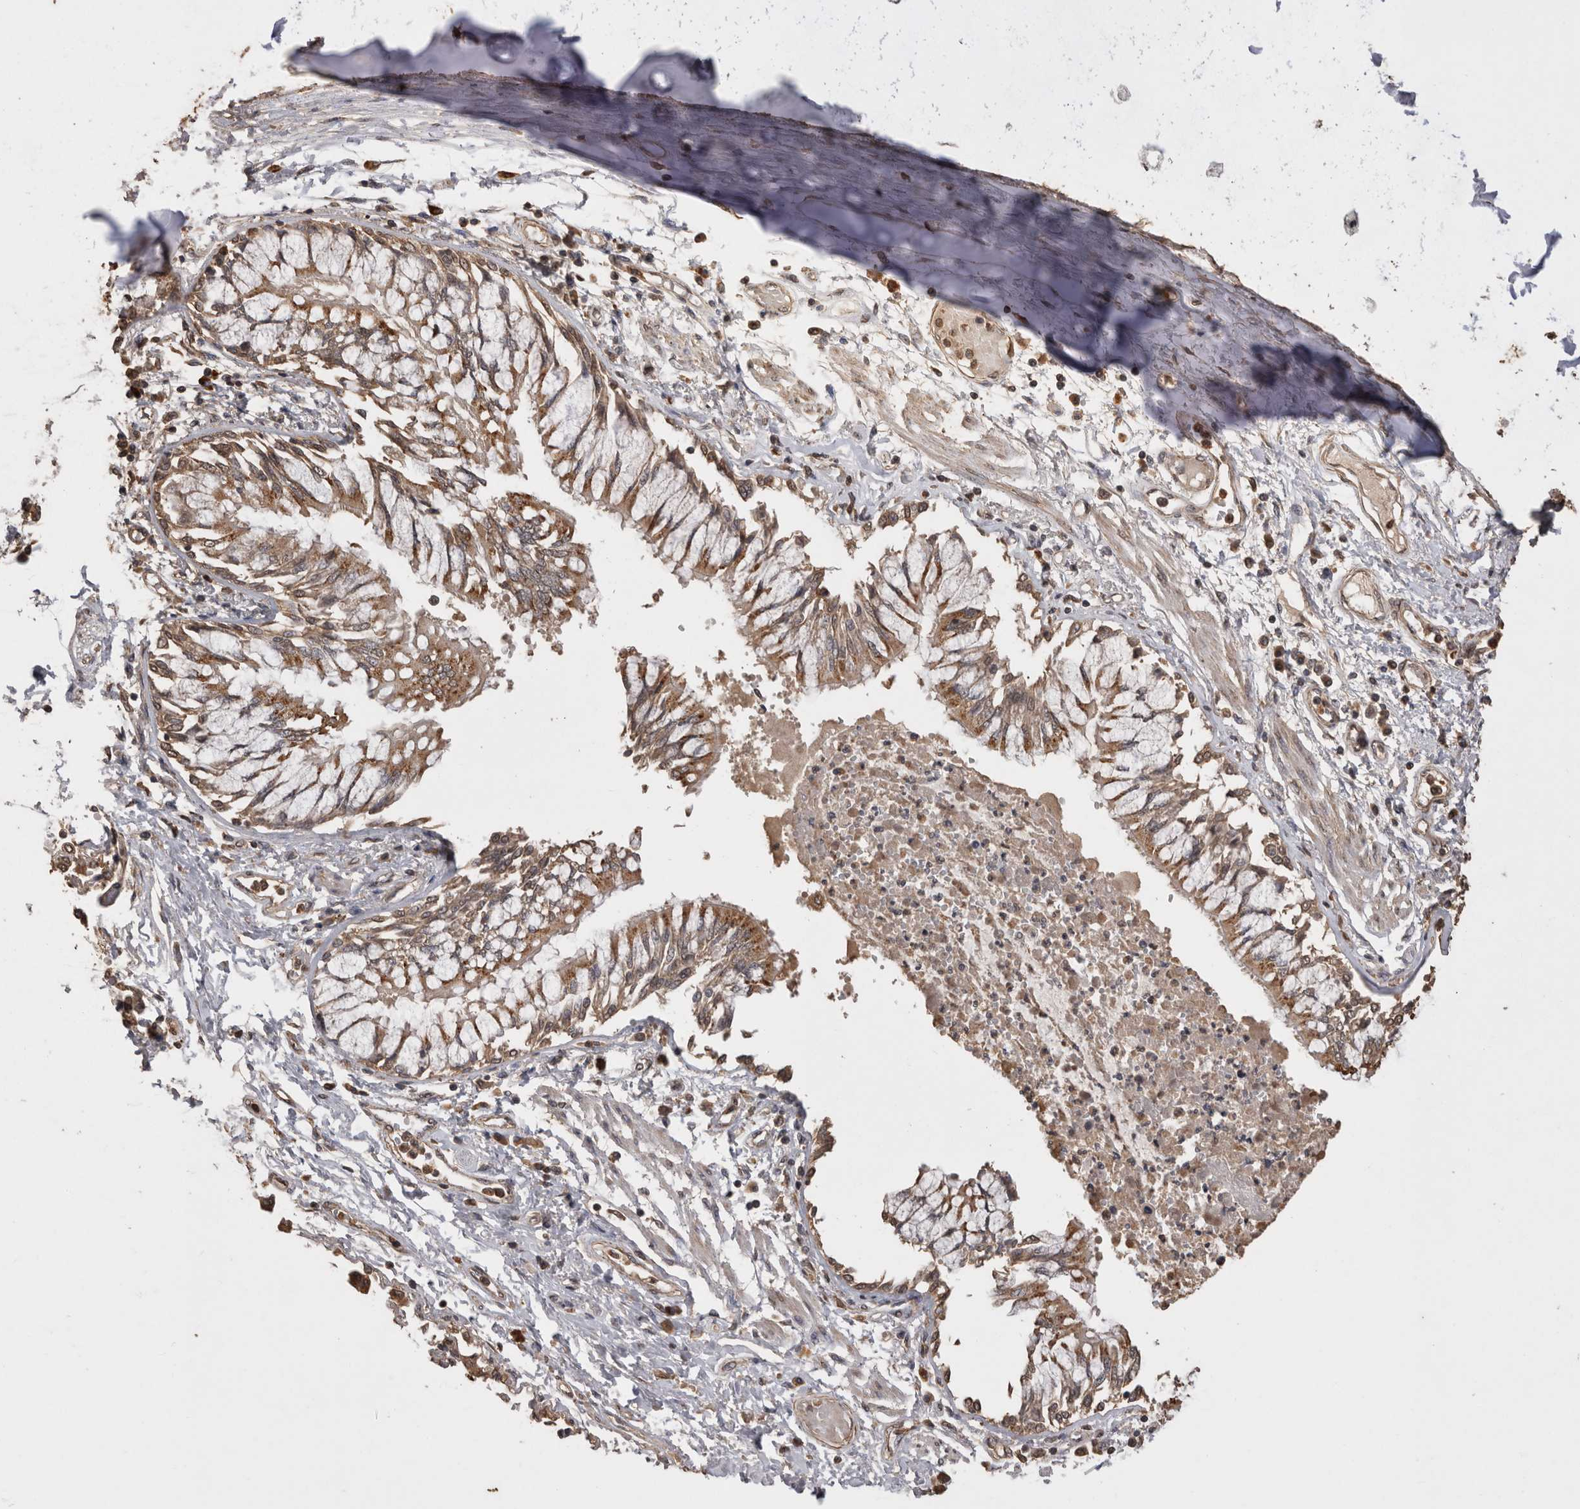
{"staining": {"intensity": "moderate", "quantity": ">75%", "location": "cytoplasmic/membranous"}, "tissue": "bronchus", "cell_type": "Respiratory epithelial cells", "image_type": "normal", "snomed": [{"axis": "morphology", "description": "Normal tissue, NOS"}, {"axis": "topography", "description": "Cartilage tissue"}, {"axis": "topography", "description": "Bronchus"}, {"axis": "topography", "description": "Lung"}], "caption": "Moderate cytoplasmic/membranous positivity for a protein is identified in about >75% of respiratory epithelial cells of normal bronchus using immunohistochemistry.", "gene": "SOCS5", "patient": {"sex": "female", "age": 49}}